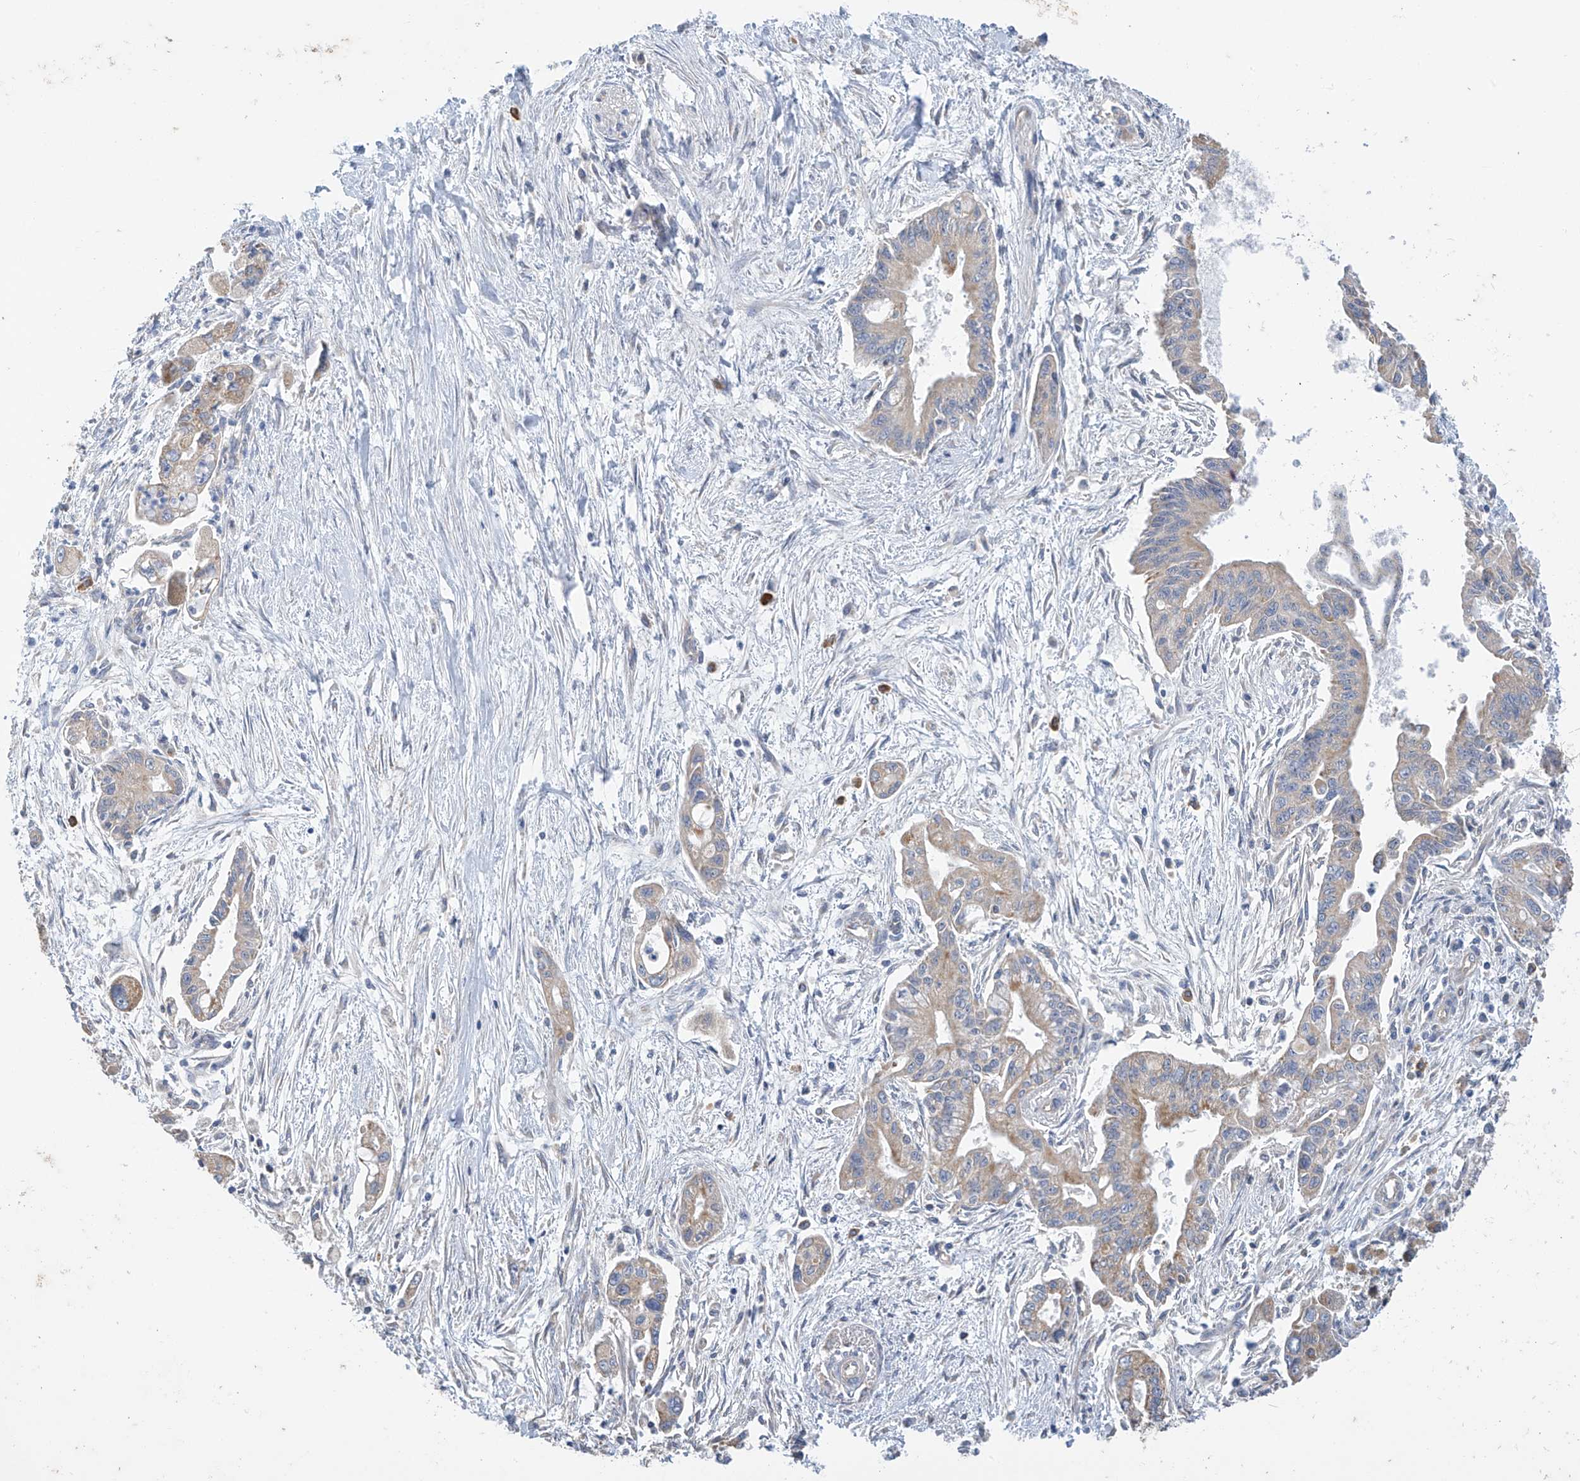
{"staining": {"intensity": "moderate", "quantity": "<25%", "location": "cytoplasmic/membranous"}, "tissue": "pancreatic cancer", "cell_type": "Tumor cells", "image_type": "cancer", "snomed": [{"axis": "morphology", "description": "Adenocarcinoma, NOS"}, {"axis": "topography", "description": "Pancreas"}], "caption": "The micrograph exhibits immunohistochemical staining of pancreatic cancer (adenocarcinoma). There is moderate cytoplasmic/membranous staining is seen in approximately <25% of tumor cells.", "gene": "PNPT1", "patient": {"sex": "male", "age": 70}}